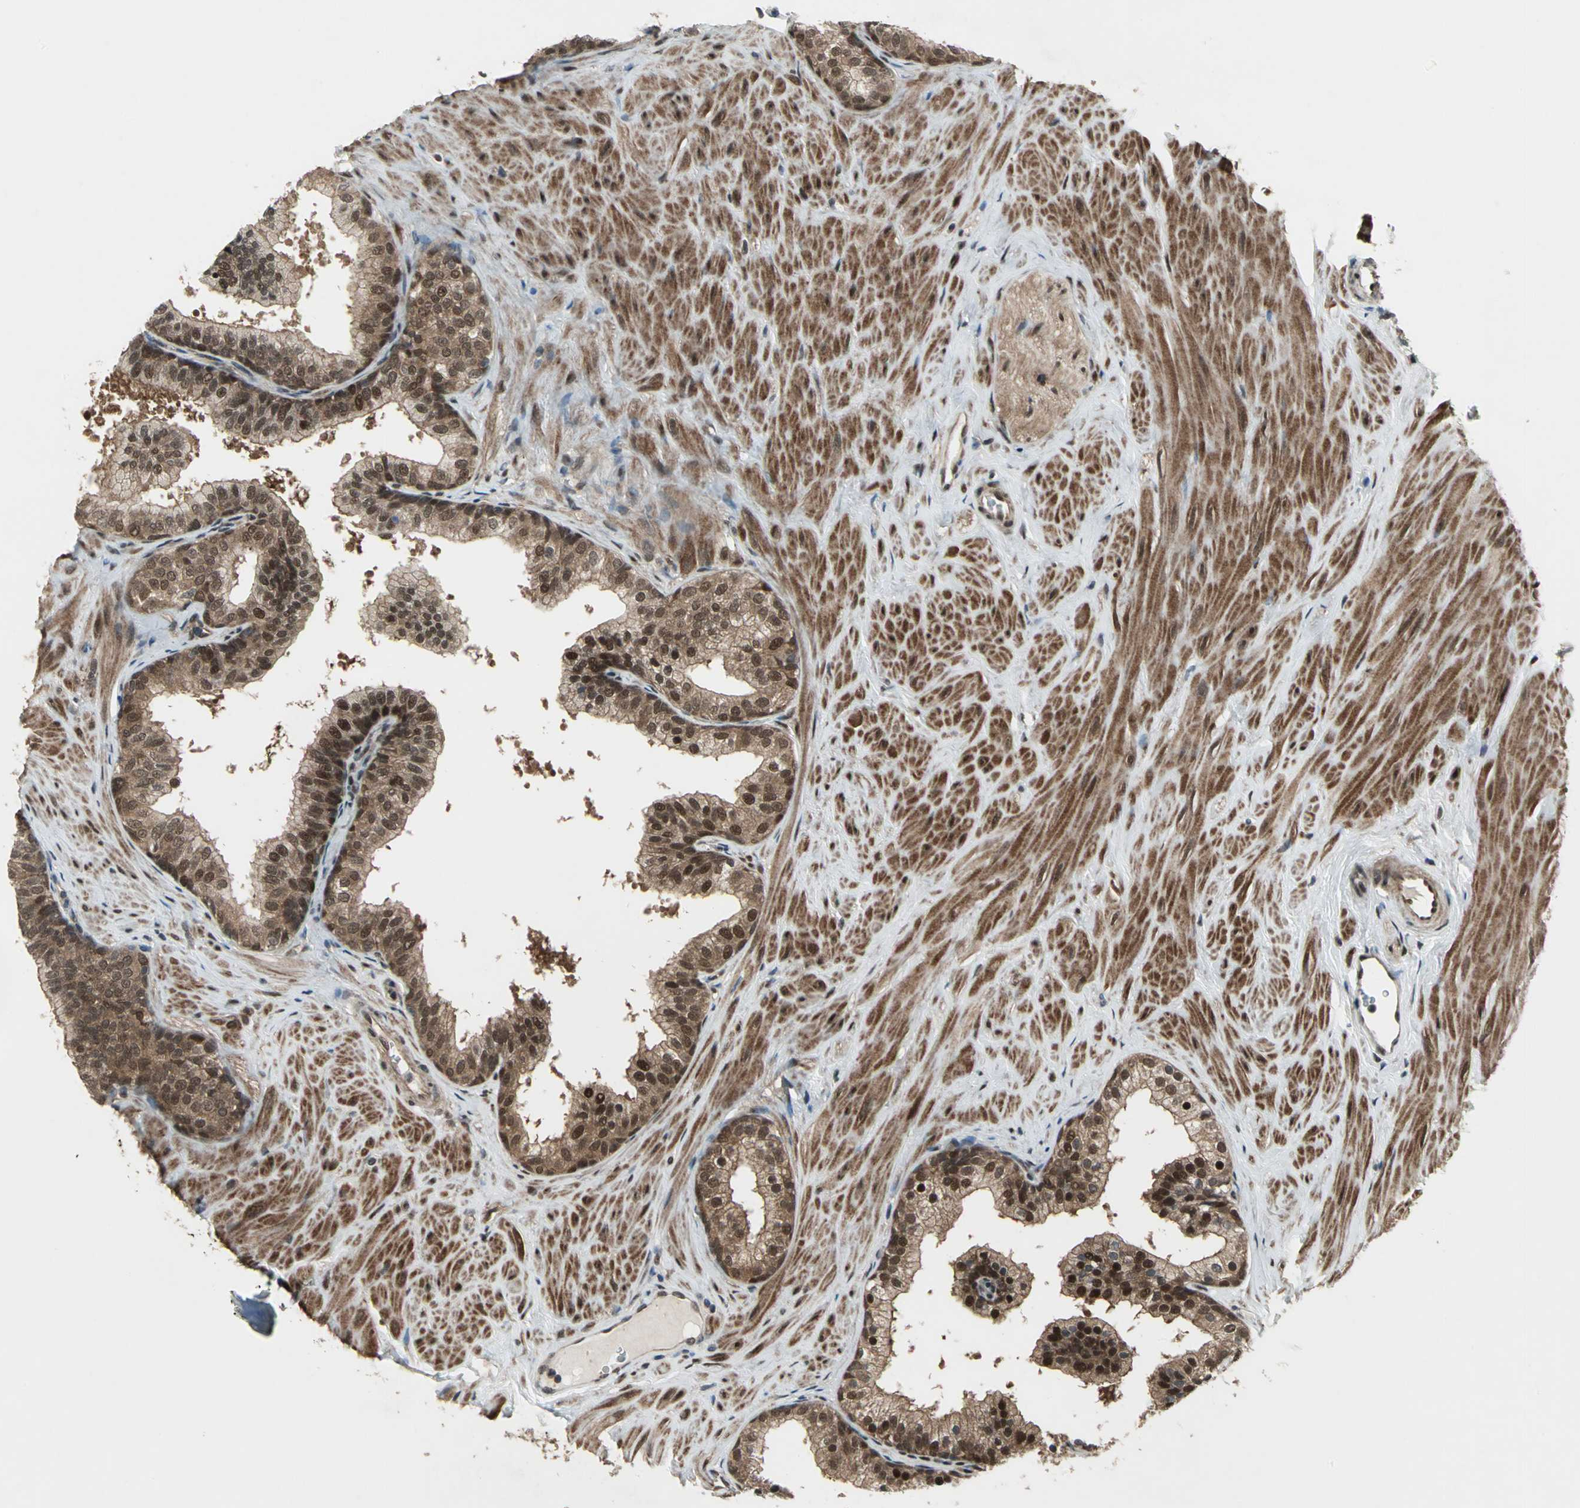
{"staining": {"intensity": "strong", "quantity": ">75%", "location": "cytoplasmic/membranous,nuclear"}, "tissue": "prostate", "cell_type": "Glandular cells", "image_type": "normal", "snomed": [{"axis": "morphology", "description": "Normal tissue, NOS"}, {"axis": "topography", "description": "Prostate"}], "caption": "Immunohistochemistry histopathology image of benign prostate: human prostate stained using IHC demonstrates high levels of strong protein expression localized specifically in the cytoplasmic/membranous,nuclear of glandular cells, appearing as a cytoplasmic/membranous,nuclear brown color.", "gene": "COPS5", "patient": {"sex": "male", "age": 60}}